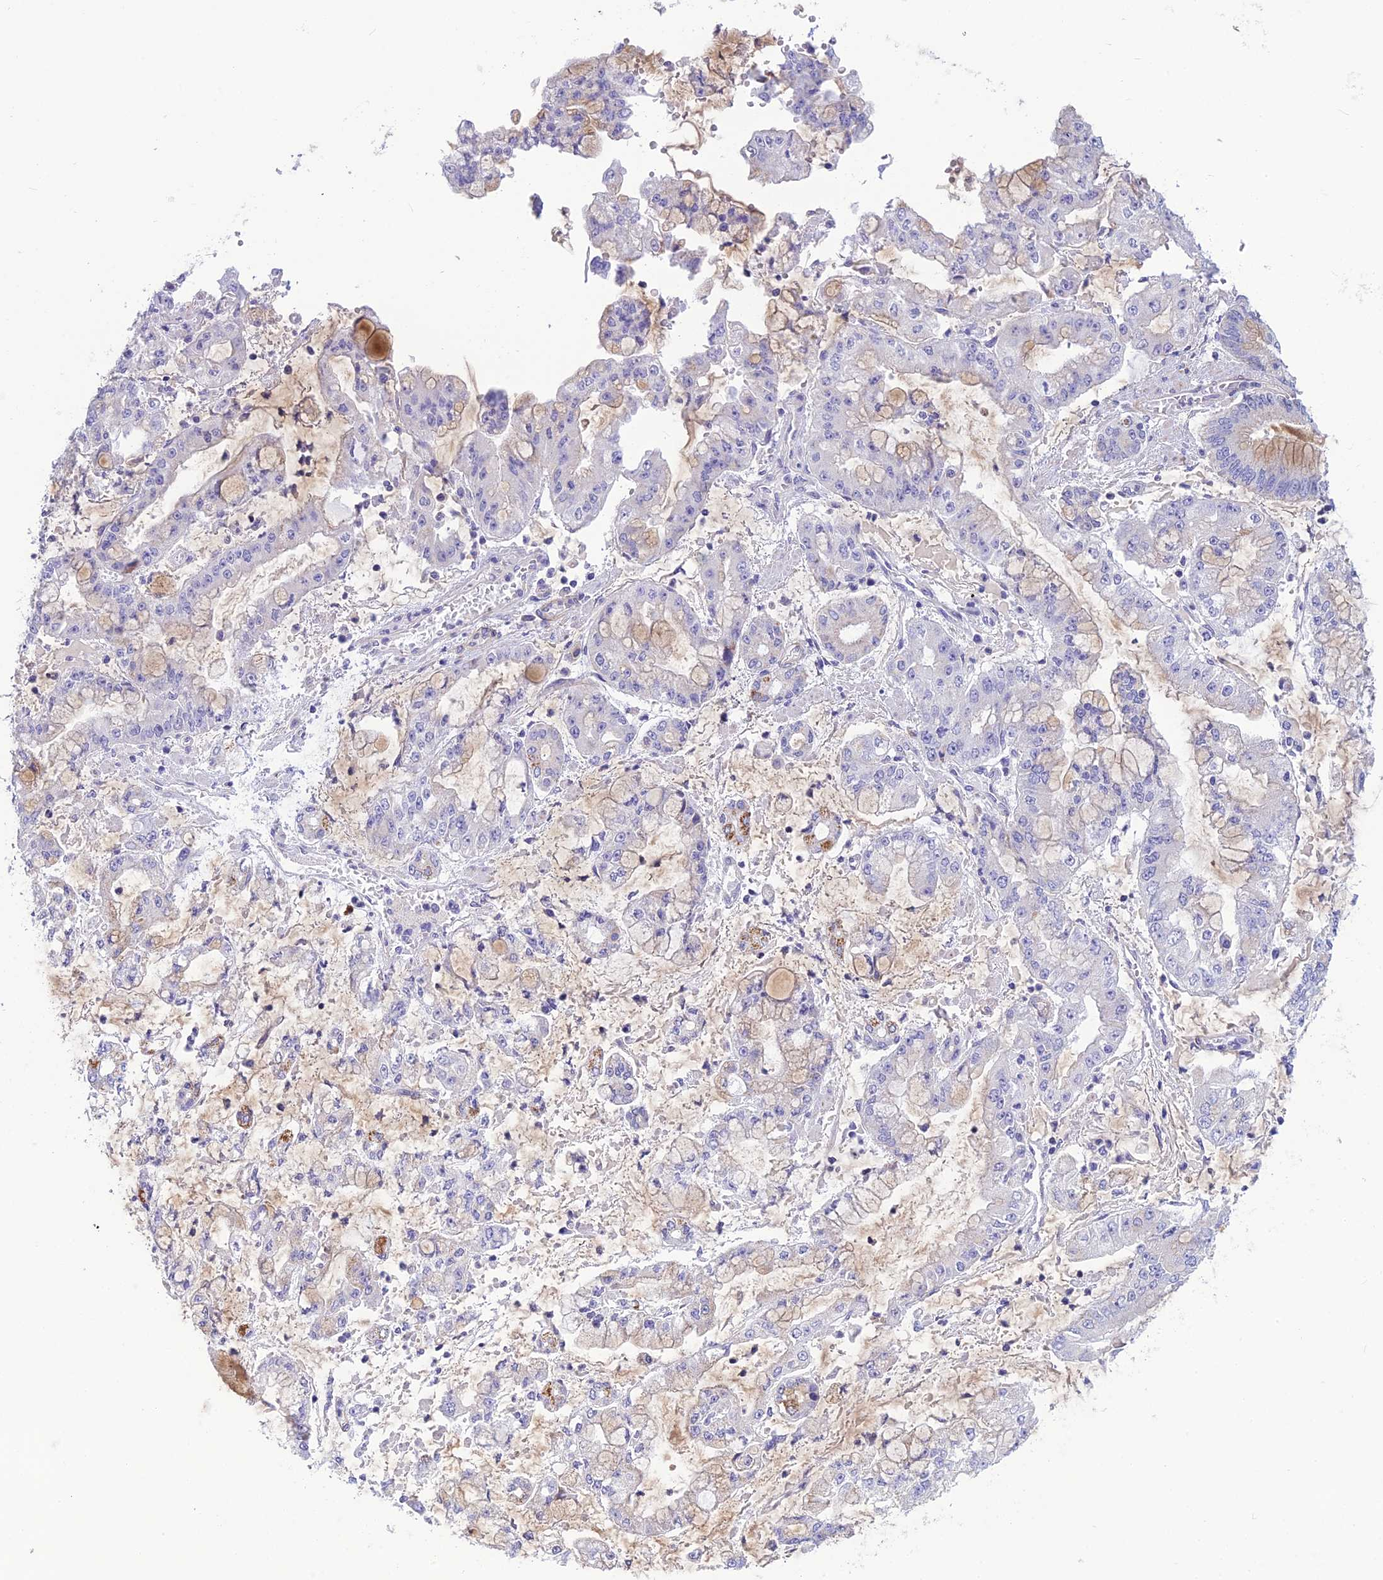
{"staining": {"intensity": "negative", "quantity": "none", "location": "none"}, "tissue": "stomach cancer", "cell_type": "Tumor cells", "image_type": "cancer", "snomed": [{"axis": "morphology", "description": "Adenocarcinoma, NOS"}, {"axis": "topography", "description": "Stomach"}], "caption": "IHC of adenocarcinoma (stomach) reveals no staining in tumor cells.", "gene": "POMGNT1", "patient": {"sex": "male", "age": 76}}